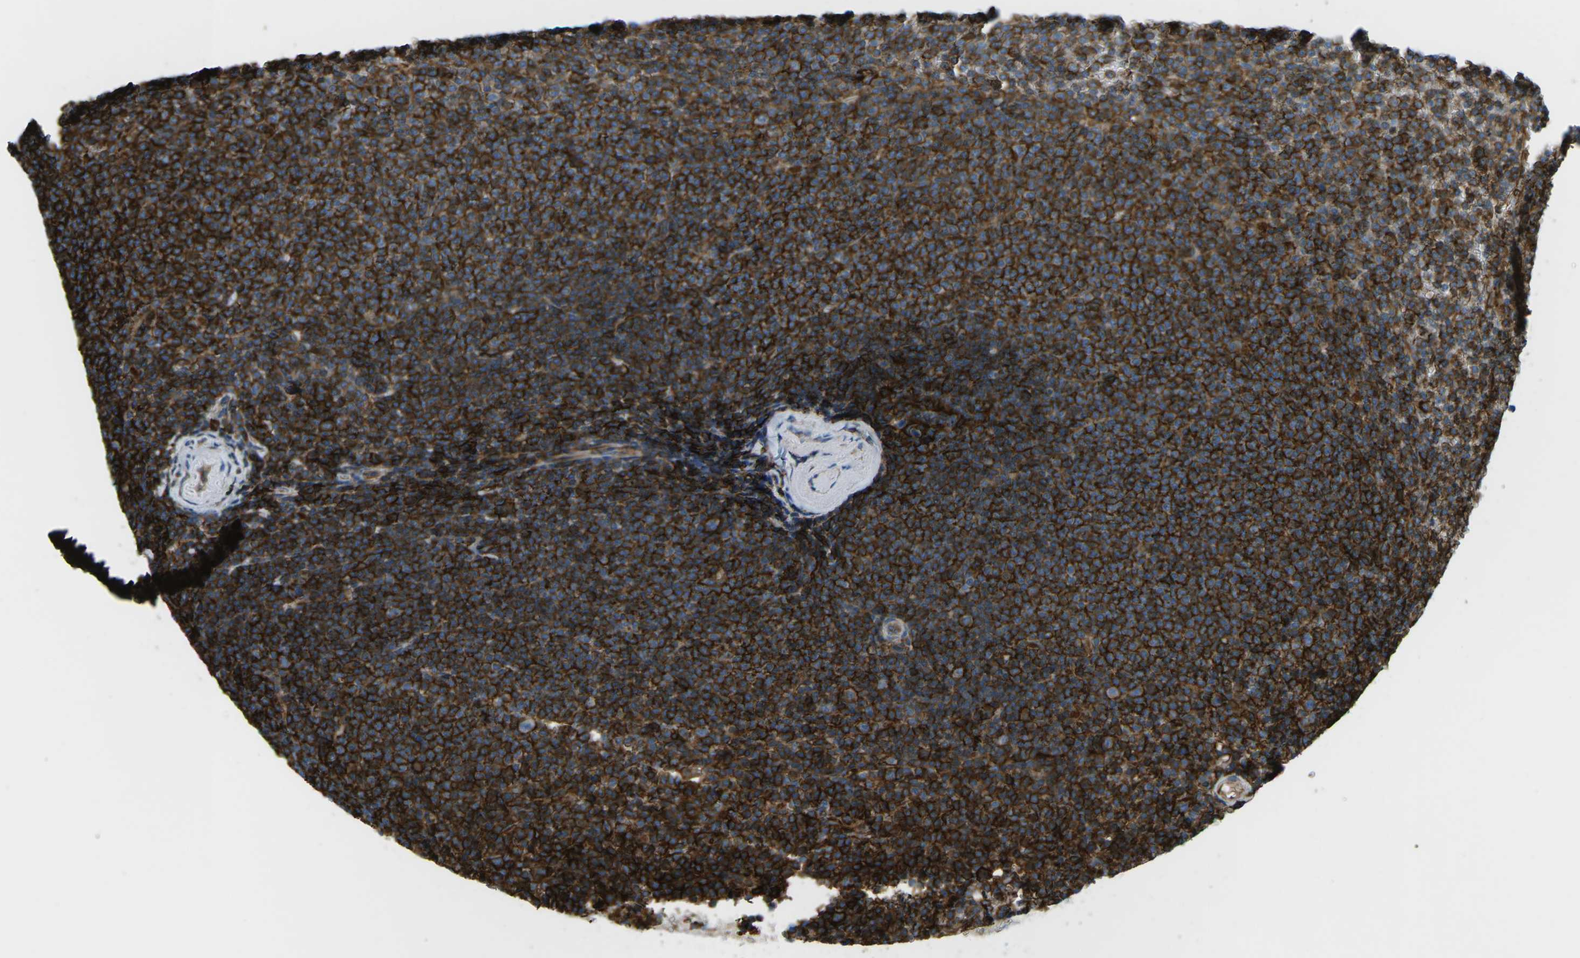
{"staining": {"intensity": "strong", "quantity": ">75%", "location": "cytoplasmic/membranous"}, "tissue": "lymphoma", "cell_type": "Tumor cells", "image_type": "cancer", "snomed": [{"axis": "morphology", "description": "Malignant lymphoma, non-Hodgkin's type, Low grade"}, {"axis": "topography", "description": "Spleen"}], "caption": "Strong cytoplasmic/membranous expression for a protein is present in about >75% of tumor cells of lymphoma using immunohistochemistry (IHC).", "gene": "HLA-B", "patient": {"sex": "female", "age": 77}}